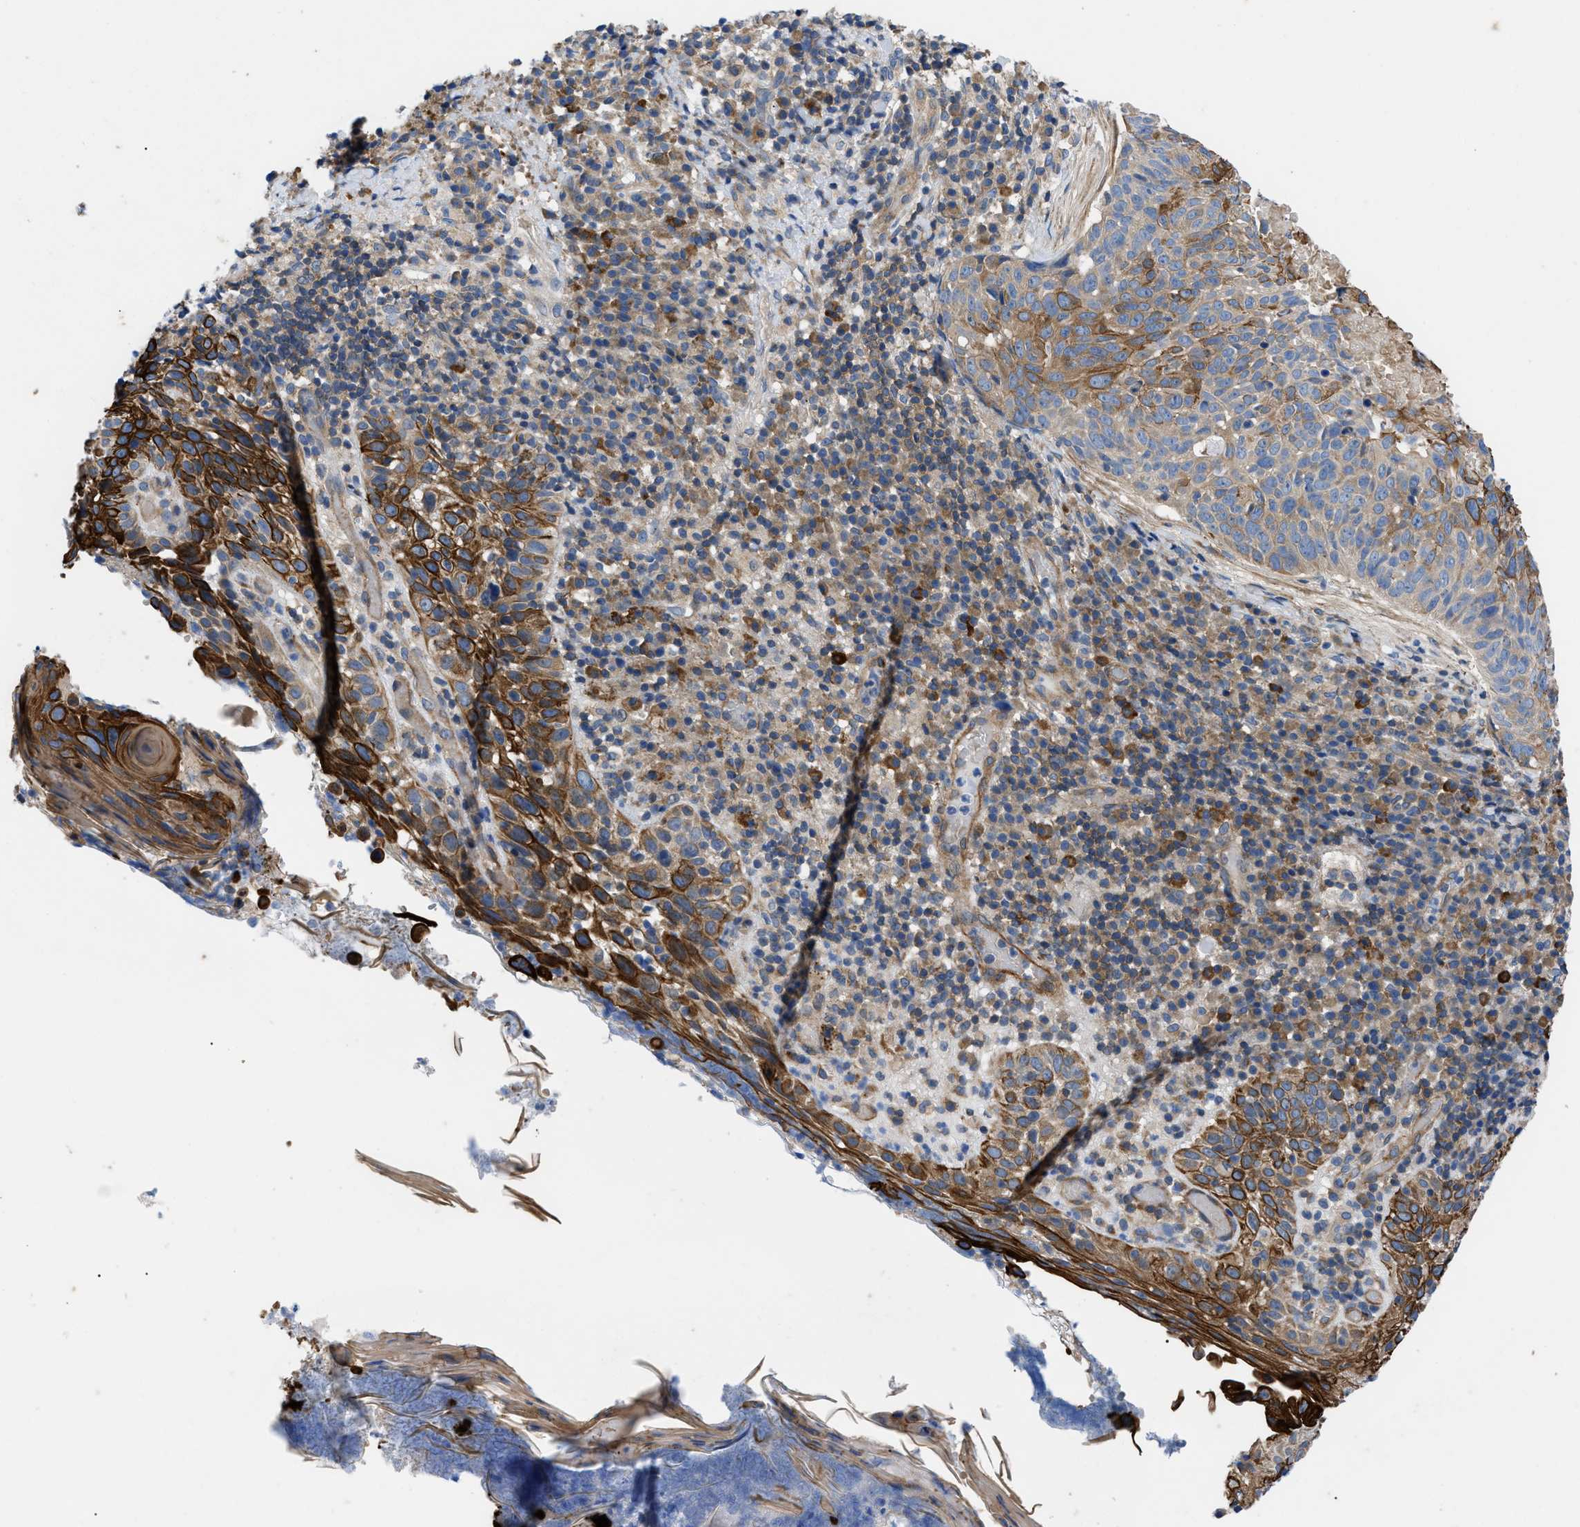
{"staining": {"intensity": "moderate", "quantity": ">75%", "location": "cytoplasmic/membranous"}, "tissue": "skin cancer", "cell_type": "Tumor cells", "image_type": "cancer", "snomed": [{"axis": "morphology", "description": "Squamous cell carcinoma in situ, NOS"}, {"axis": "morphology", "description": "Squamous cell carcinoma, NOS"}, {"axis": "topography", "description": "Skin"}], "caption": "Tumor cells exhibit medium levels of moderate cytoplasmic/membranous staining in approximately >75% of cells in human squamous cell carcinoma in situ (skin).", "gene": "HSPB8", "patient": {"sex": "male", "age": 93}}